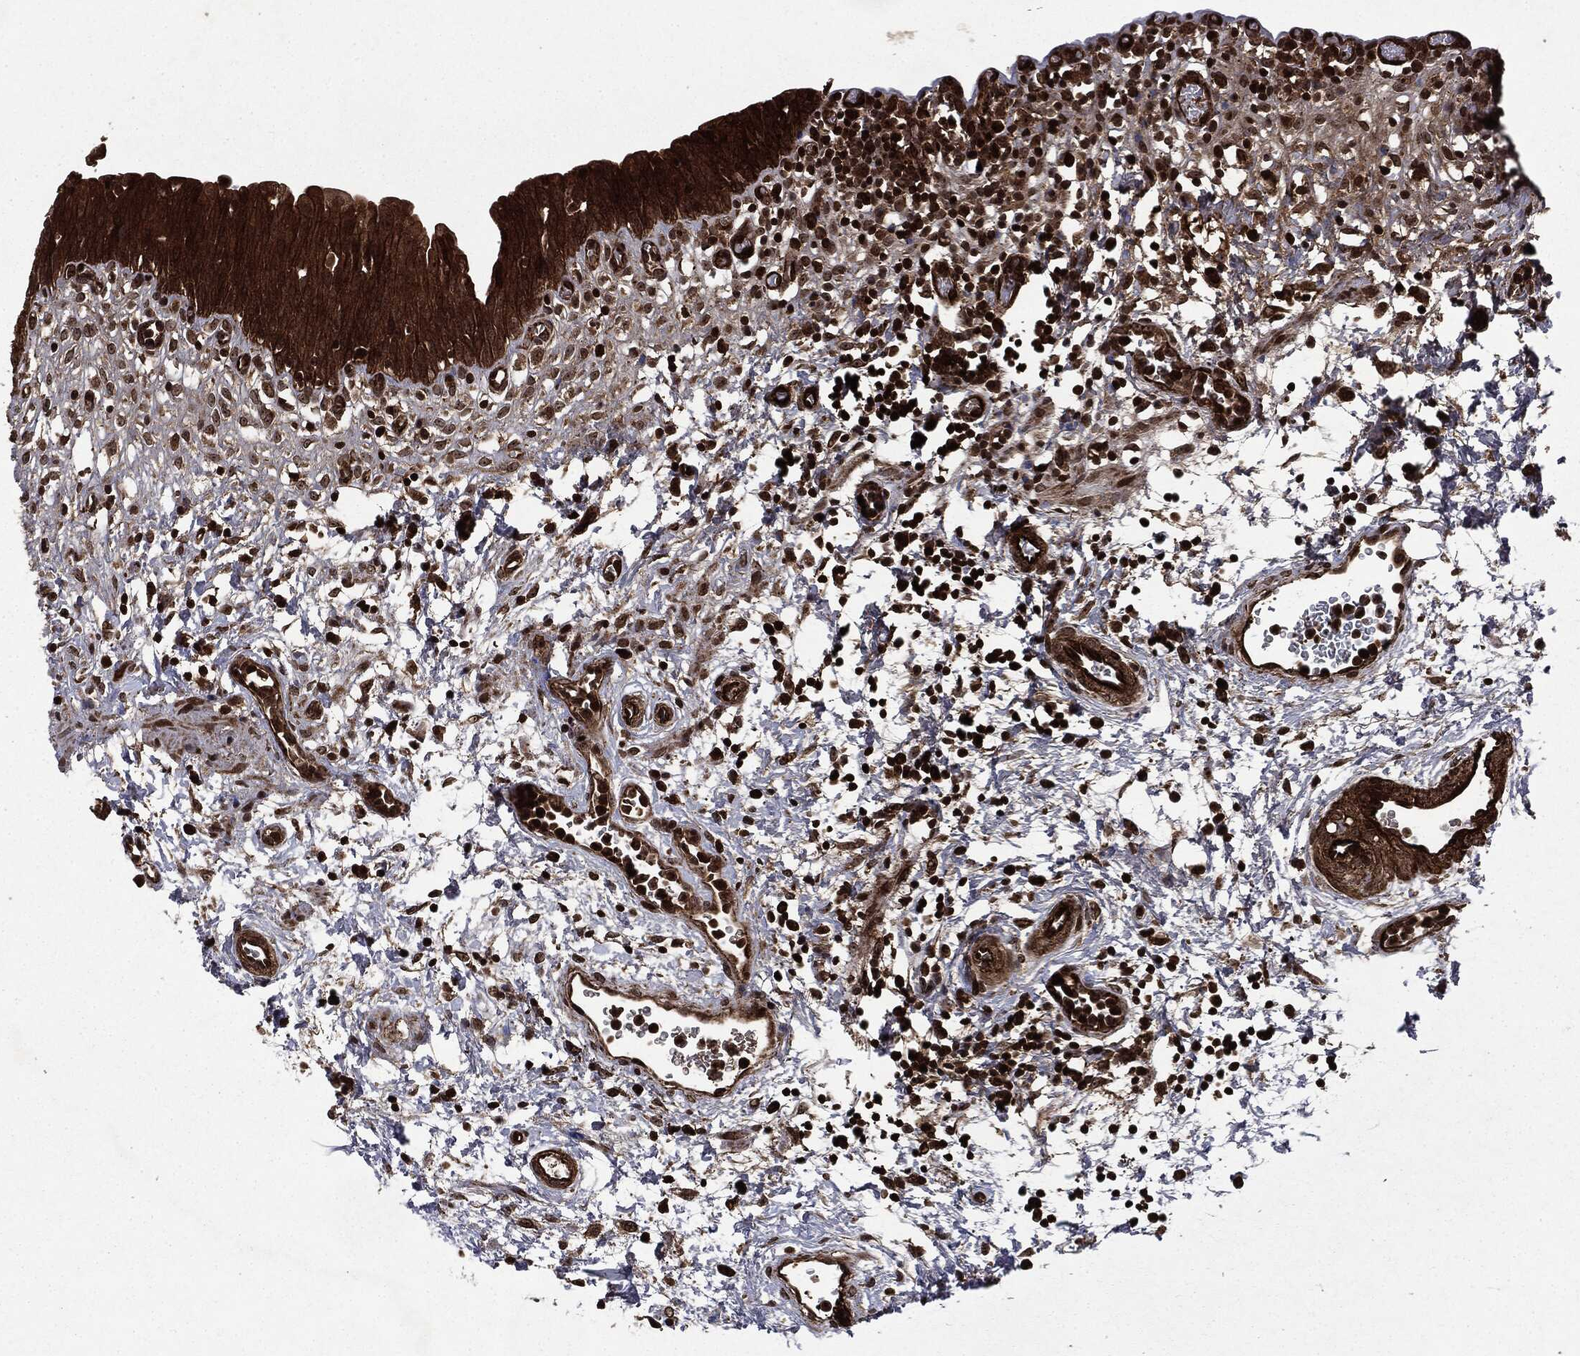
{"staining": {"intensity": "strong", "quantity": ">75%", "location": "cytoplasmic/membranous"}, "tissue": "urinary bladder", "cell_type": "Urothelial cells", "image_type": "normal", "snomed": [{"axis": "morphology", "description": "Normal tissue, NOS"}, {"axis": "topography", "description": "Urinary bladder"}], "caption": "IHC histopathology image of benign urinary bladder: human urinary bladder stained using IHC exhibits high levels of strong protein expression localized specifically in the cytoplasmic/membranous of urothelial cells, appearing as a cytoplasmic/membranous brown color.", "gene": "CARD6", "patient": {"sex": "male", "age": 37}}